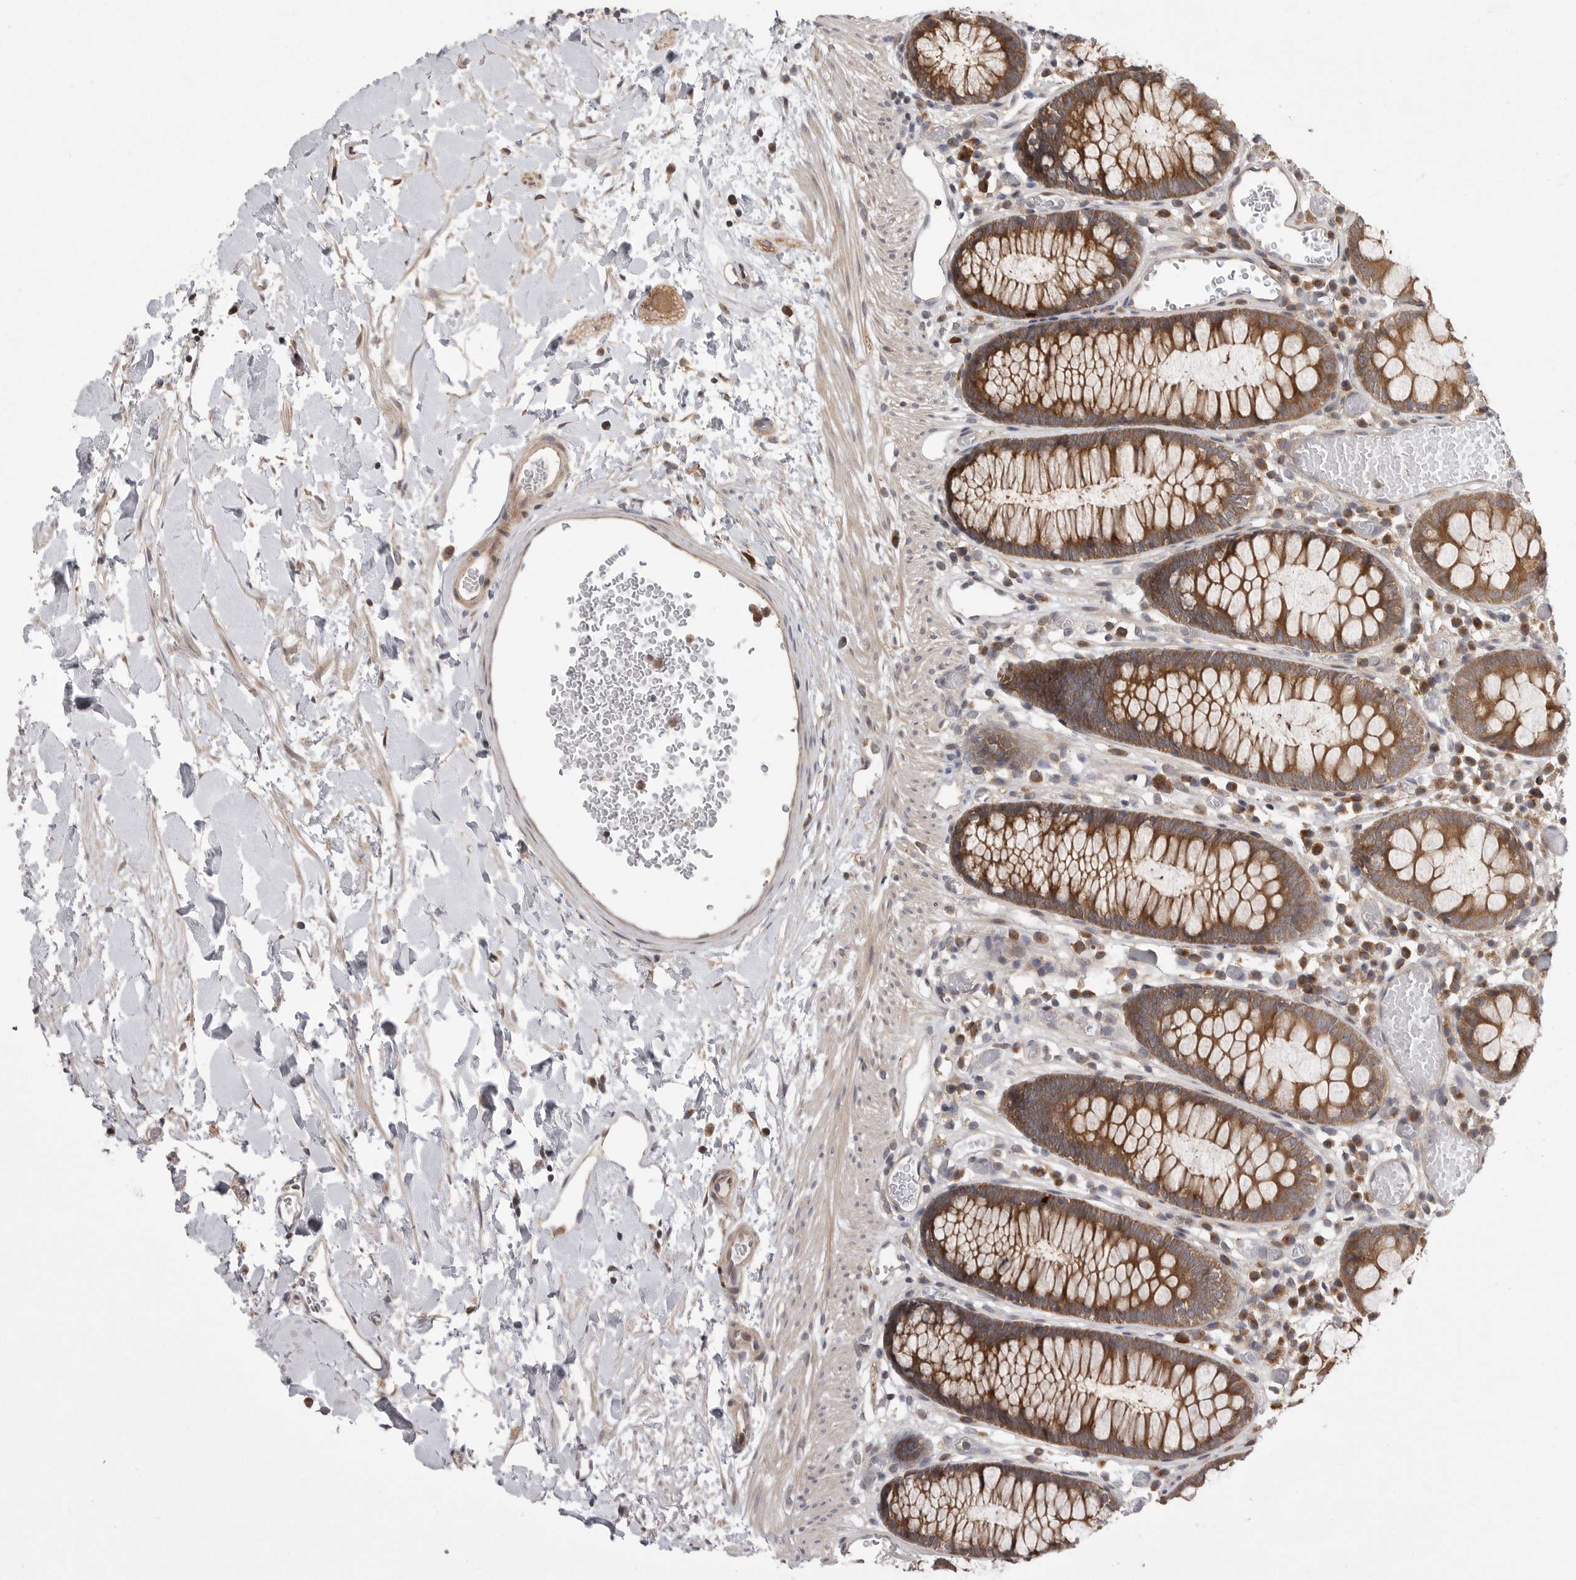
{"staining": {"intensity": "moderate", "quantity": ">75%", "location": "cytoplasmic/membranous"}, "tissue": "colon", "cell_type": "Endothelial cells", "image_type": "normal", "snomed": [{"axis": "morphology", "description": "Normal tissue, NOS"}, {"axis": "topography", "description": "Colon"}], "caption": "A micrograph of human colon stained for a protein shows moderate cytoplasmic/membranous brown staining in endothelial cells.", "gene": "OXR1", "patient": {"sex": "male", "age": 14}}